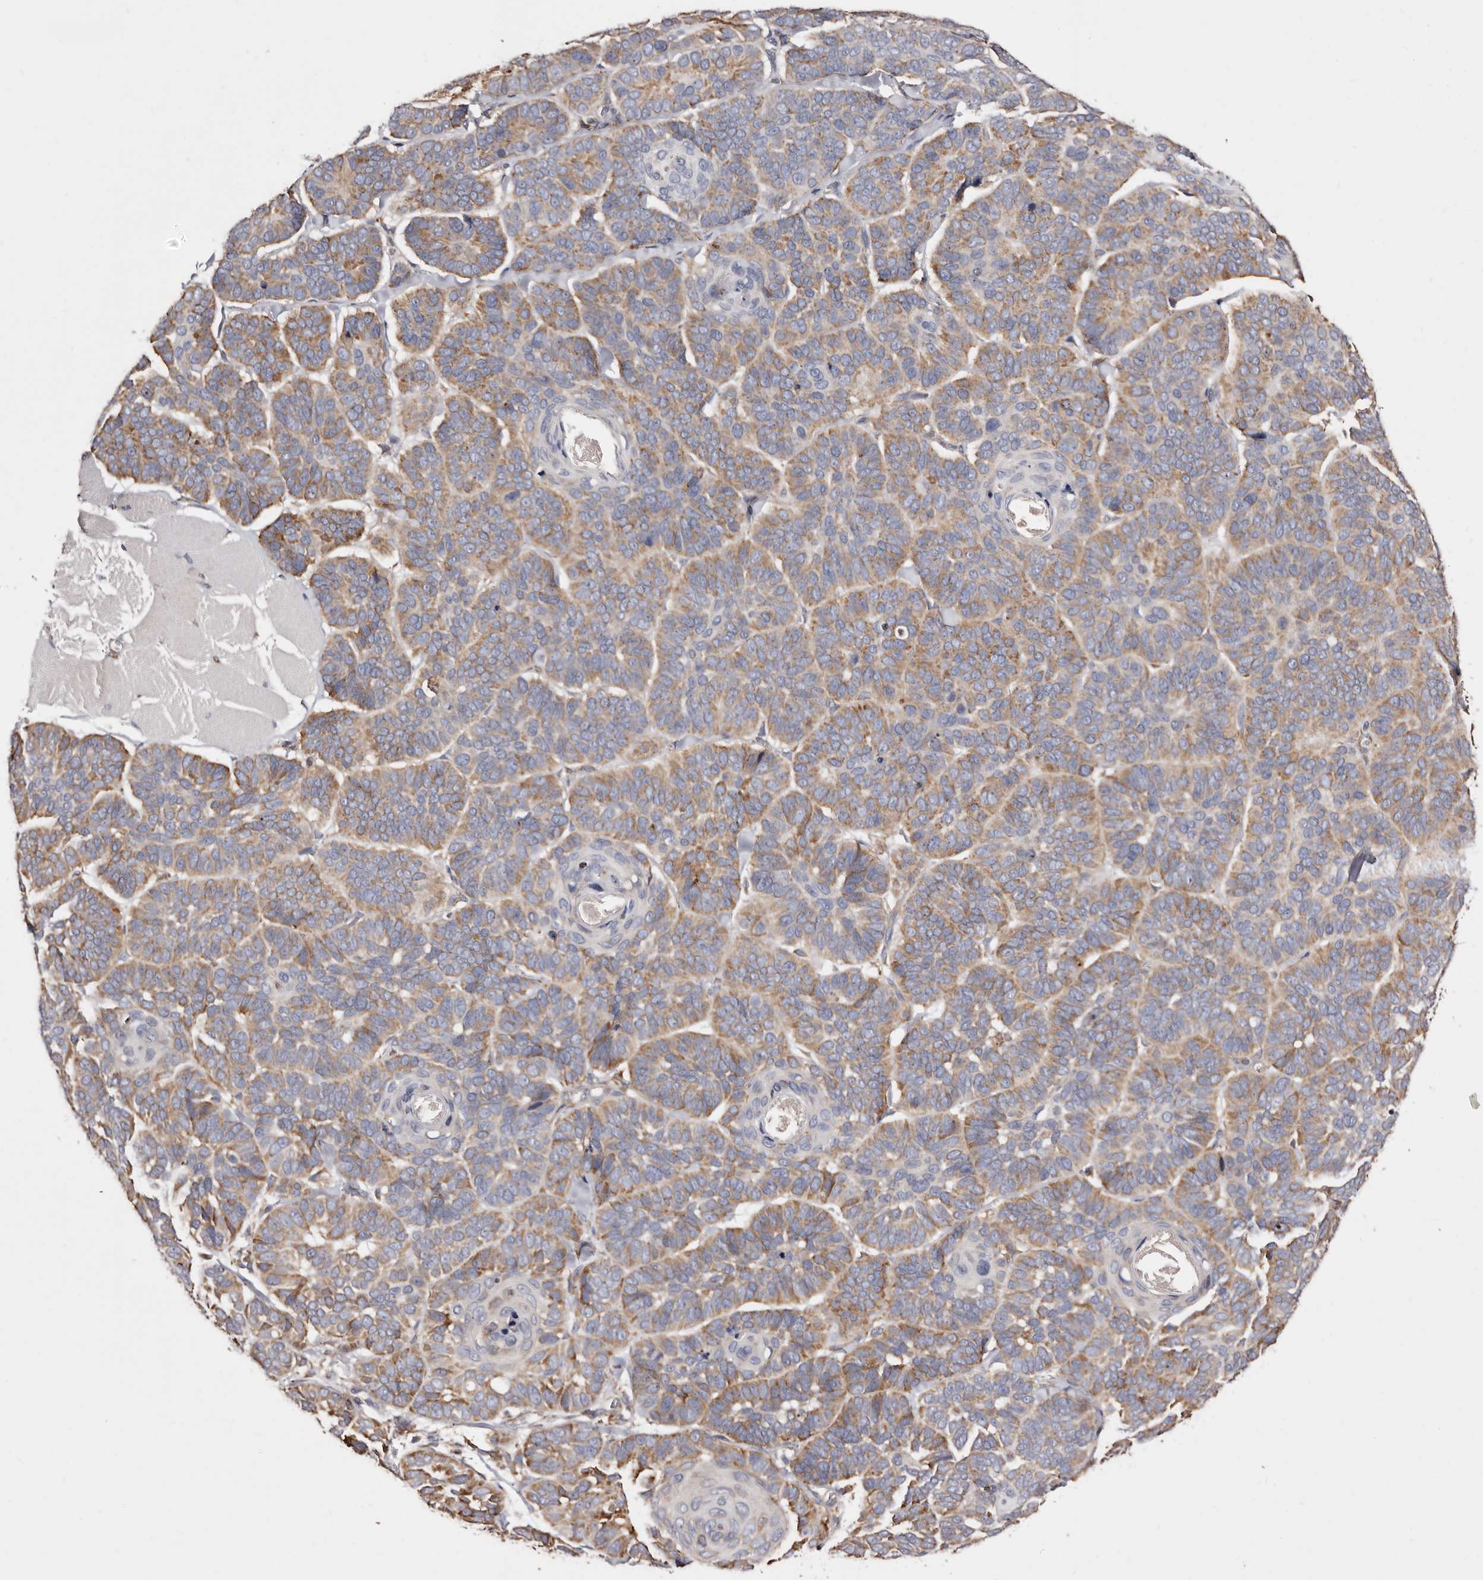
{"staining": {"intensity": "moderate", "quantity": ">75%", "location": "cytoplasmic/membranous"}, "tissue": "skin cancer", "cell_type": "Tumor cells", "image_type": "cancer", "snomed": [{"axis": "morphology", "description": "Basal cell carcinoma"}, {"axis": "topography", "description": "Skin"}], "caption": "A brown stain highlights moderate cytoplasmic/membranous expression of a protein in human skin cancer tumor cells. (IHC, brightfield microscopy, high magnification).", "gene": "ACBD6", "patient": {"sex": "male", "age": 62}}